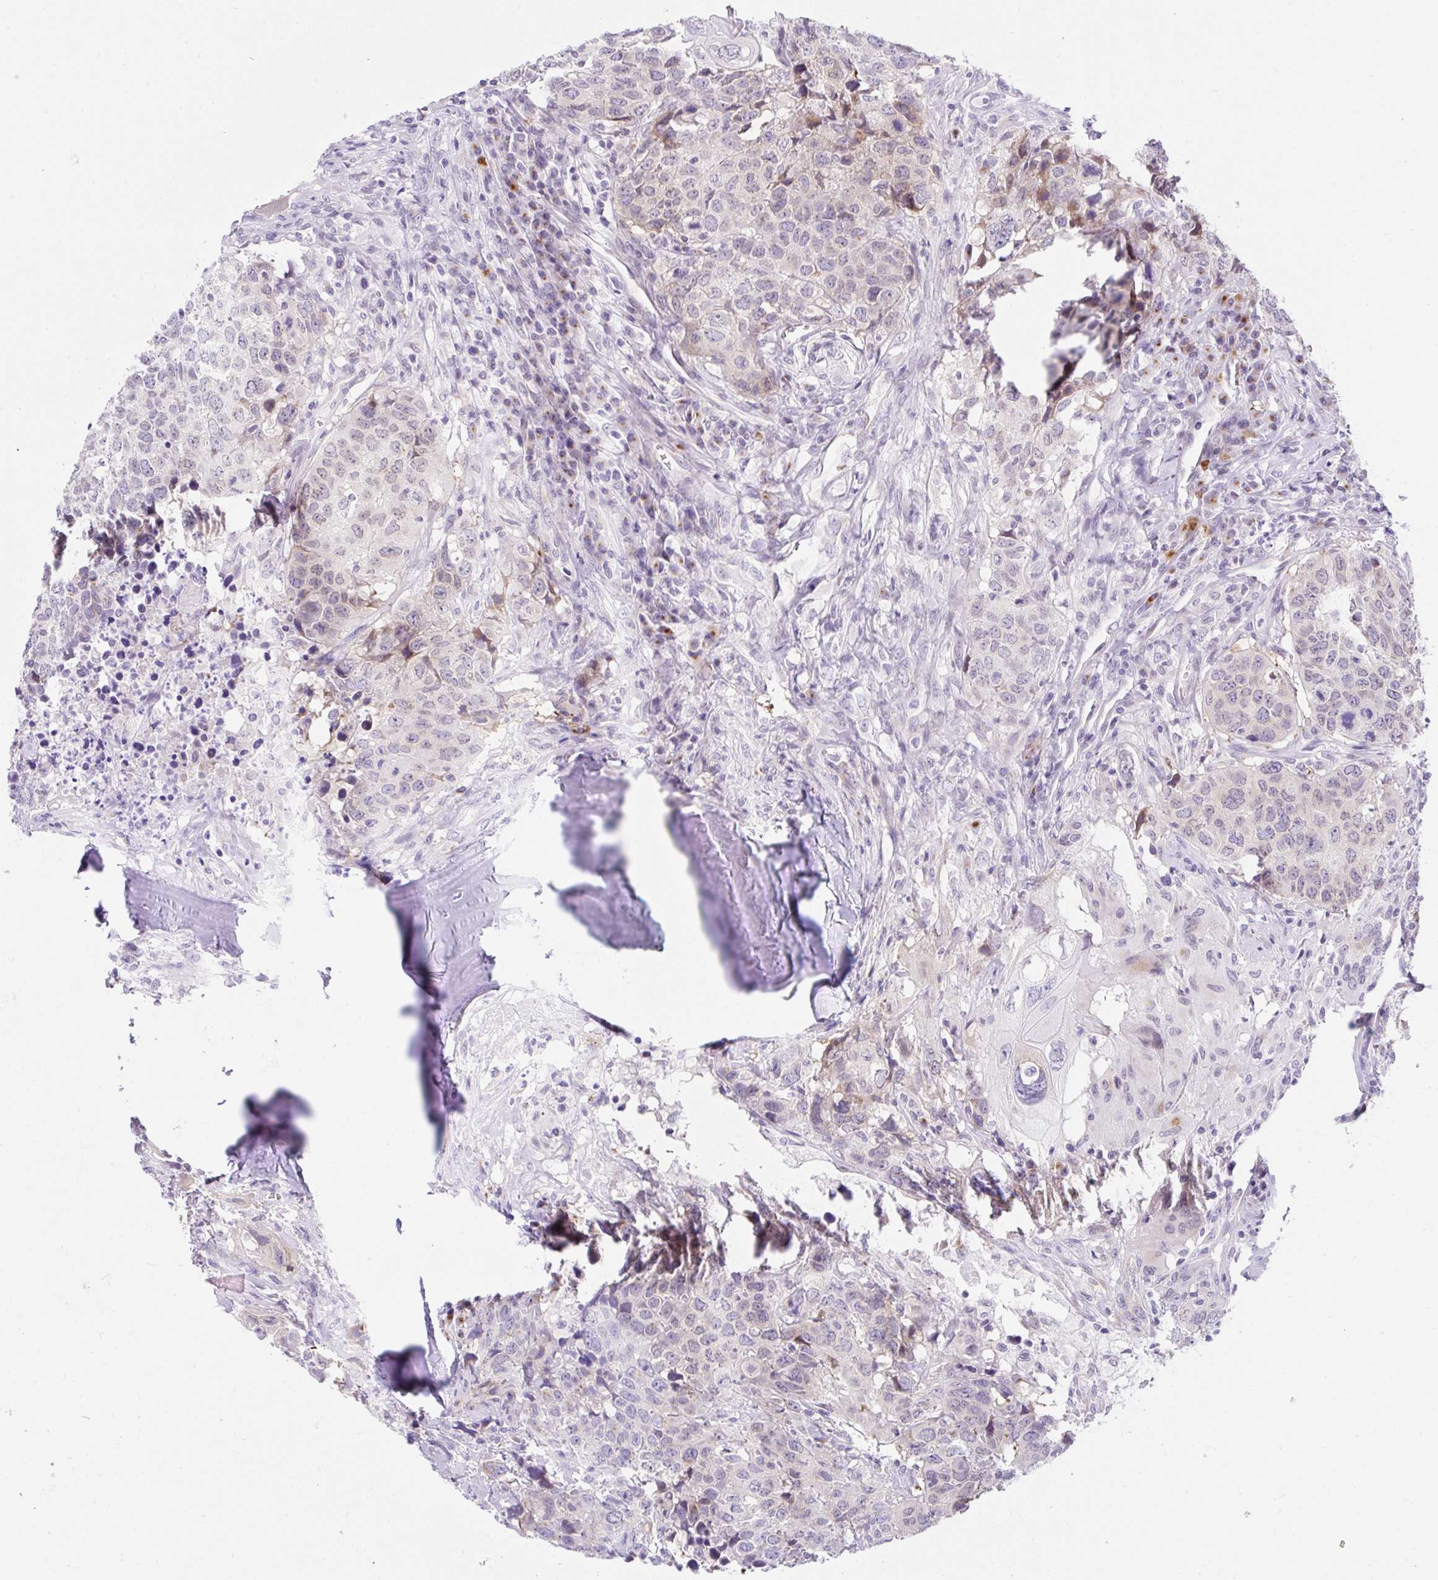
{"staining": {"intensity": "weak", "quantity": "<25%", "location": "cytoplasmic/membranous"}, "tissue": "head and neck cancer", "cell_type": "Tumor cells", "image_type": "cancer", "snomed": [{"axis": "morphology", "description": "Normal tissue, NOS"}, {"axis": "morphology", "description": "Squamous cell carcinoma, NOS"}, {"axis": "topography", "description": "Skeletal muscle"}, {"axis": "topography", "description": "Vascular tissue"}, {"axis": "topography", "description": "Peripheral nerve tissue"}, {"axis": "topography", "description": "Head-Neck"}], "caption": "This is an immunohistochemistry (IHC) image of head and neck squamous cell carcinoma. There is no positivity in tumor cells.", "gene": "GOLGA8A", "patient": {"sex": "male", "age": 66}}